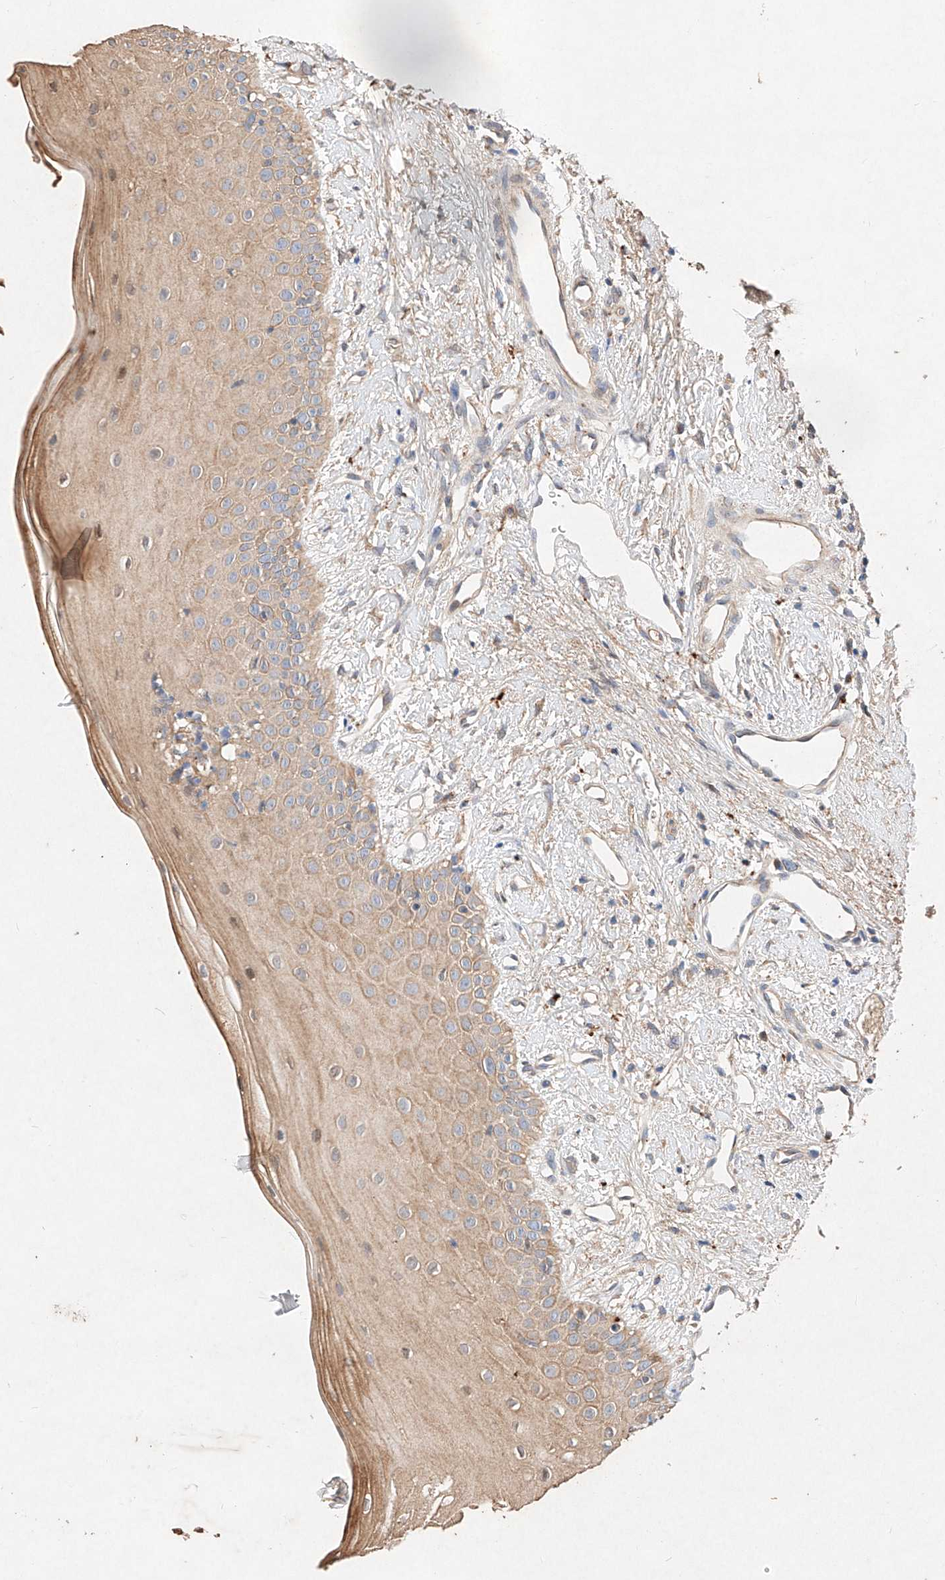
{"staining": {"intensity": "moderate", "quantity": "25%-75%", "location": "cytoplasmic/membranous"}, "tissue": "oral mucosa", "cell_type": "Squamous epithelial cells", "image_type": "normal", "snomed": [{"axis": "morphology", "description": "Normal tissue, NOS"}, {"axis": "topography", "description": "Oral tissue"}], "caption": "Oral mucosa stained for a protein demonstrates moderate cytoplasmic/membranous positivity in squamous epithelial cells. The staining is performed using DAB (3,3'-diaminobenzidine) brown chromogen to label protein expression. The nuclei are counter-stained blue using hematoxylin.", "gene": "C6orf62", "patient": {"sex": "female", "age": 63}}